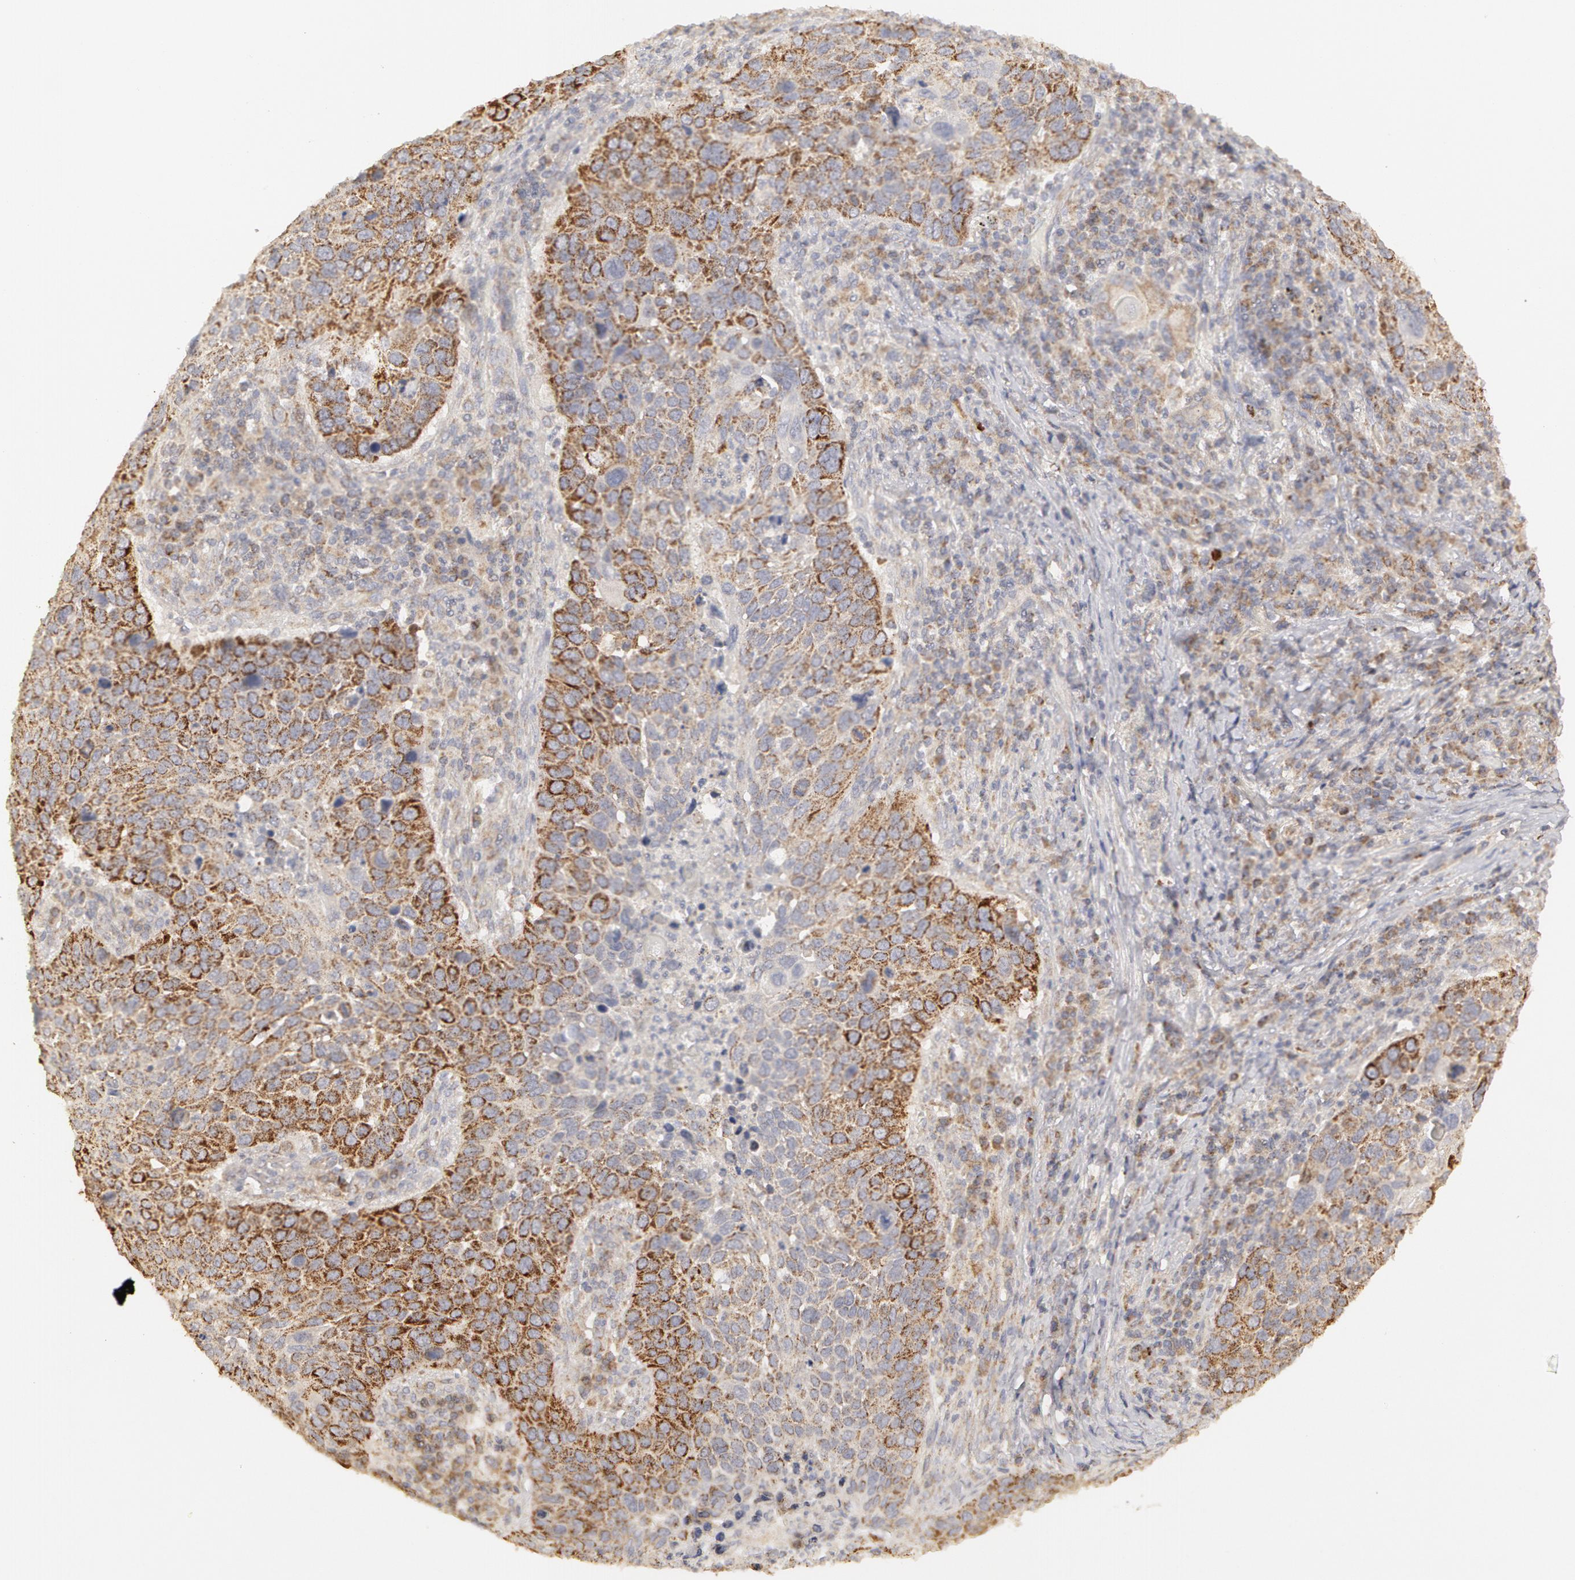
{"staining": {"intensity": "moderate", "quantity": "25%-75%", "location": "cytoplasmic/membranous"}, "tissue": "lung cancer", "cell_type": "Tumor cells", "image_type": "cancer", "snomed": [{"axis": "morphology", "description": "Squamous cell carcinoma, NOS"}, {"axis": "topography", "description": "Lung"}], "caption": "Lung squamous cell carcinoma tissue demonstrates moderate cytoplasmic/membranous expression in about 25%-75% of tumor cells", "gene": "ADPRH", "patient": {"sex": "male", "age": 68}}